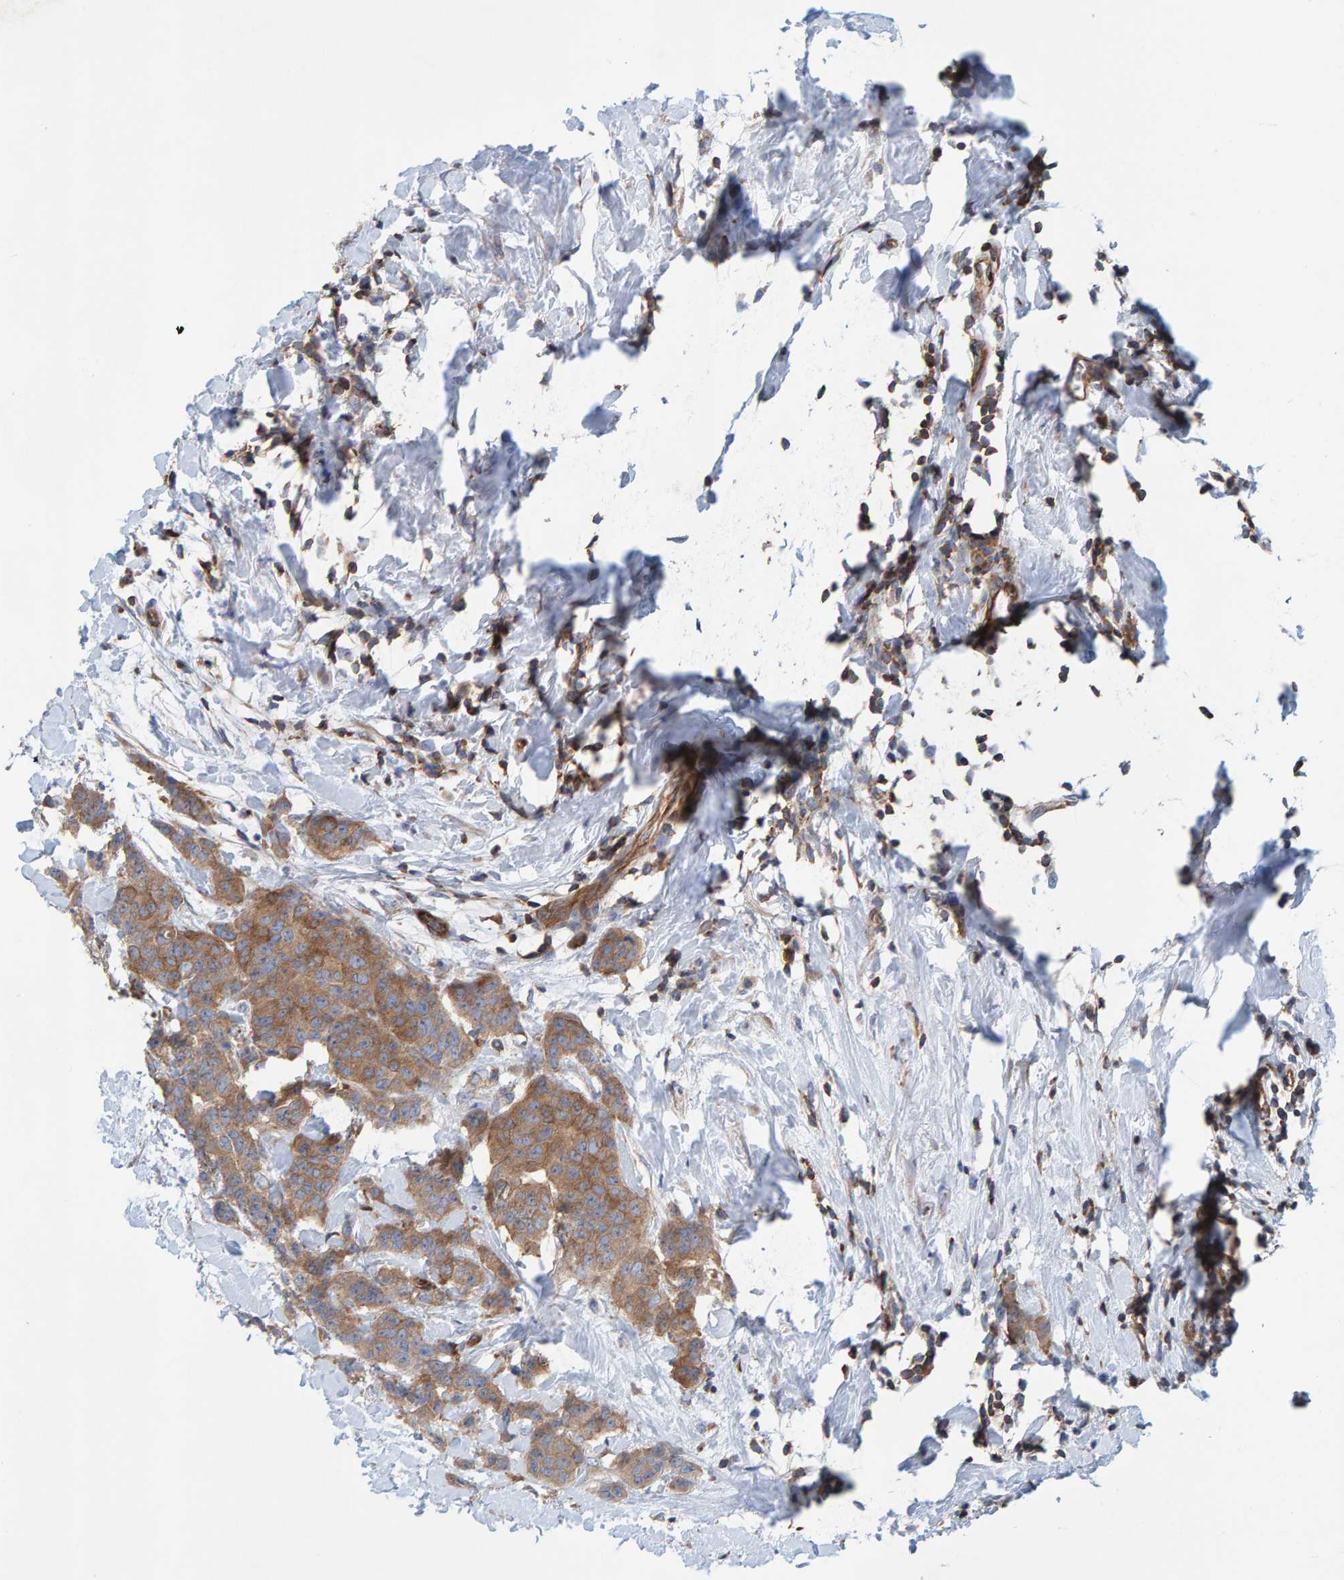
{"staining": {"intensity": "moderate", "quantity": ">75%", "location": "cytoplasmic/membranous"}, "tissue": "breast cancer", "cell_type": "Tumor cells", "image_type": "cancer", "snomed": [{"axis": "morphology", "description": "Normal tissue, NOS"}, {"axis": "morphology", "description": "Duct carcinoma"}, {"axis": "topography", "description": "Breast"}], "caption": "There is medium levels of moderate cytoplasmic/membranous expression in tumor cells of breast cancer (invasive ductal carcinoma), as demonstrated by immunohistochemical staining (brown color).", "gene": "PRKD2", "patient": {"sex": "female", "age": 40}}